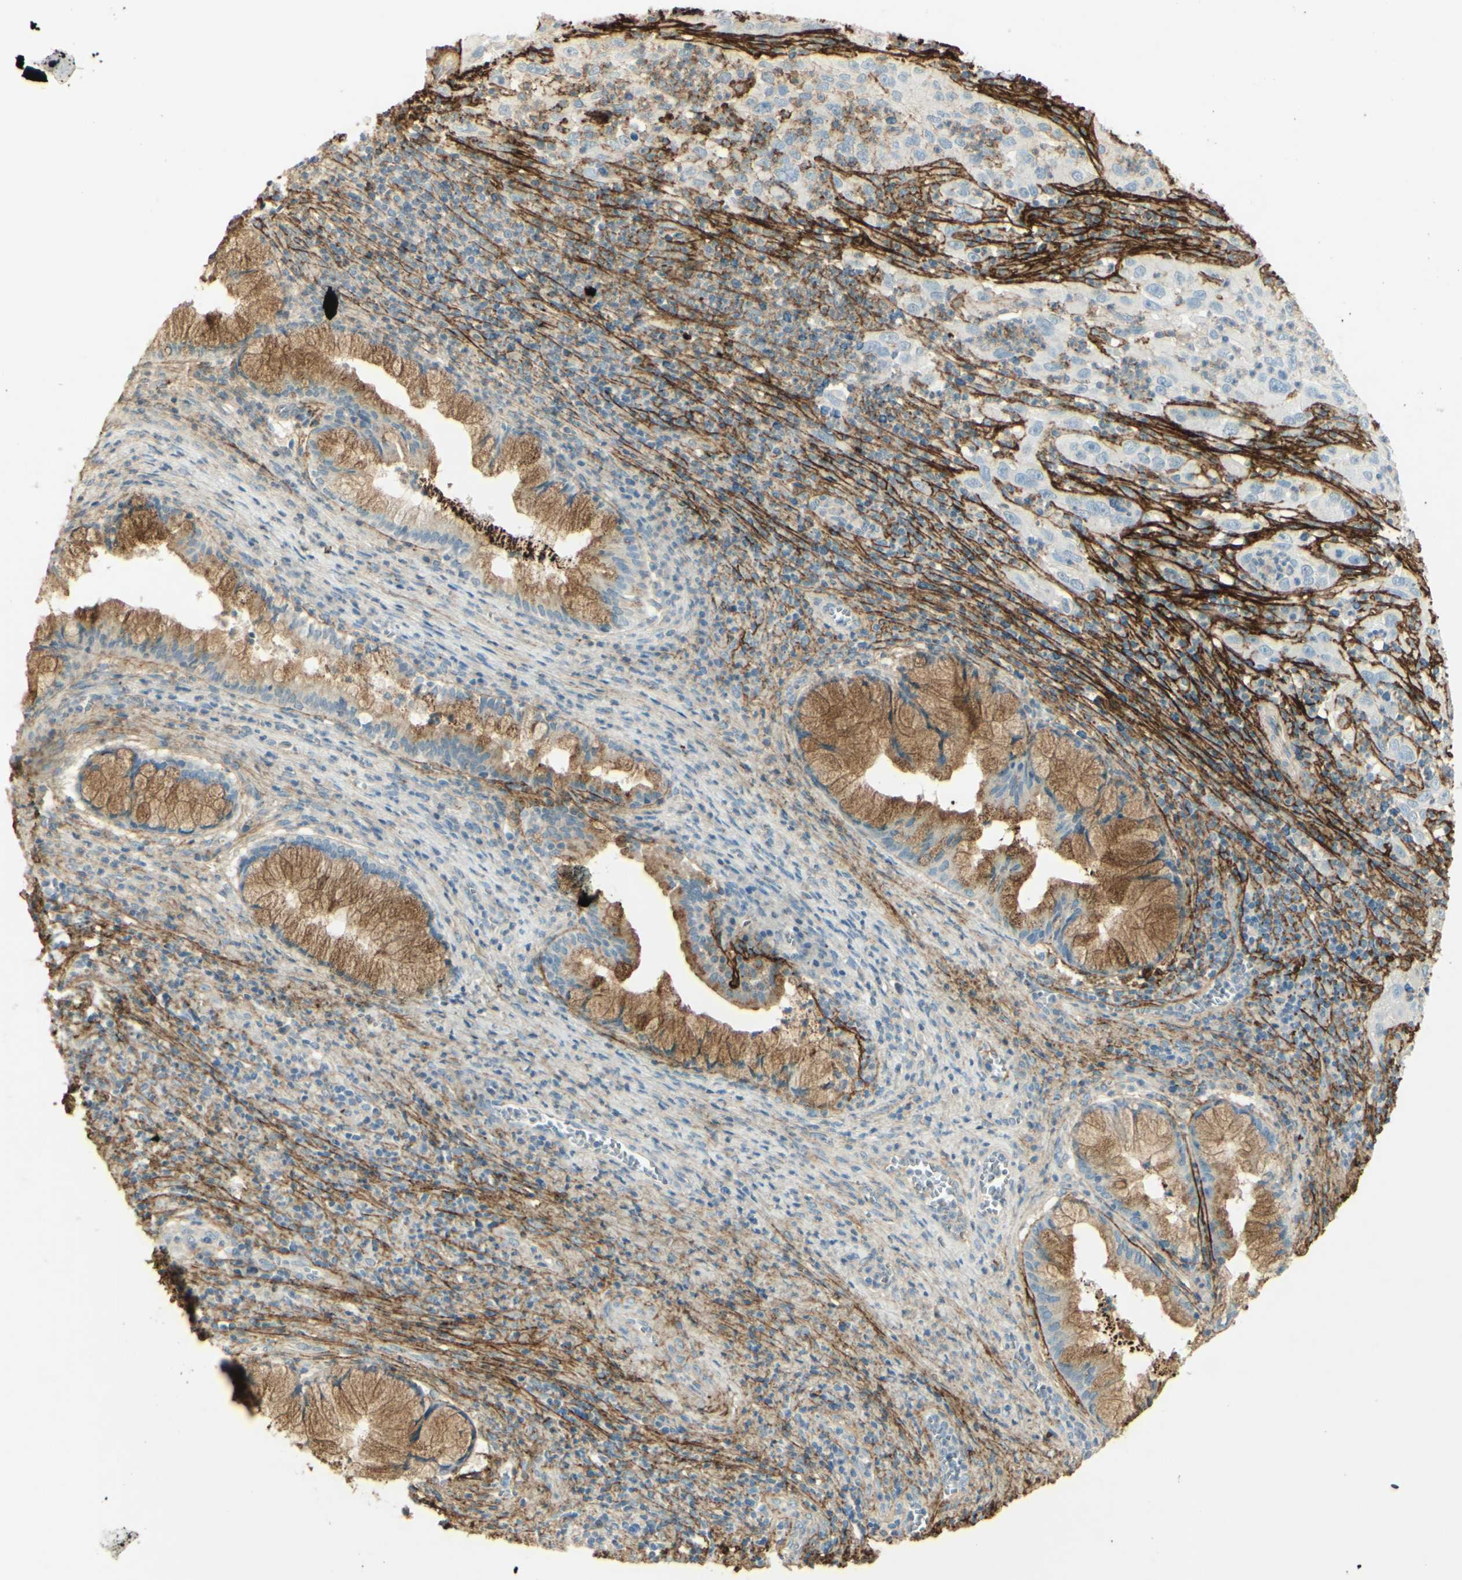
{"staining": {"intensity": "strong", "quantity": "<25%", "location": "cytoplasmic/membranous"}, "tissue": "cervical cancer", "cell_type": "Tumor cells", "image_type": "cancer", "snomed": [{"axis": "morphology", "description": "Squamous cell carcinoma, NOS"}, {"axis": "topography", "description": "Cervix"}], "caption": "Immunohistochemistry (DAB) staining of human cervical cancer reveals strong cytoplasmic/membranous protein expression in about <25% of tumor cells.", "gene": "TNN", "patient": {"sex": "female", "age": 32}}